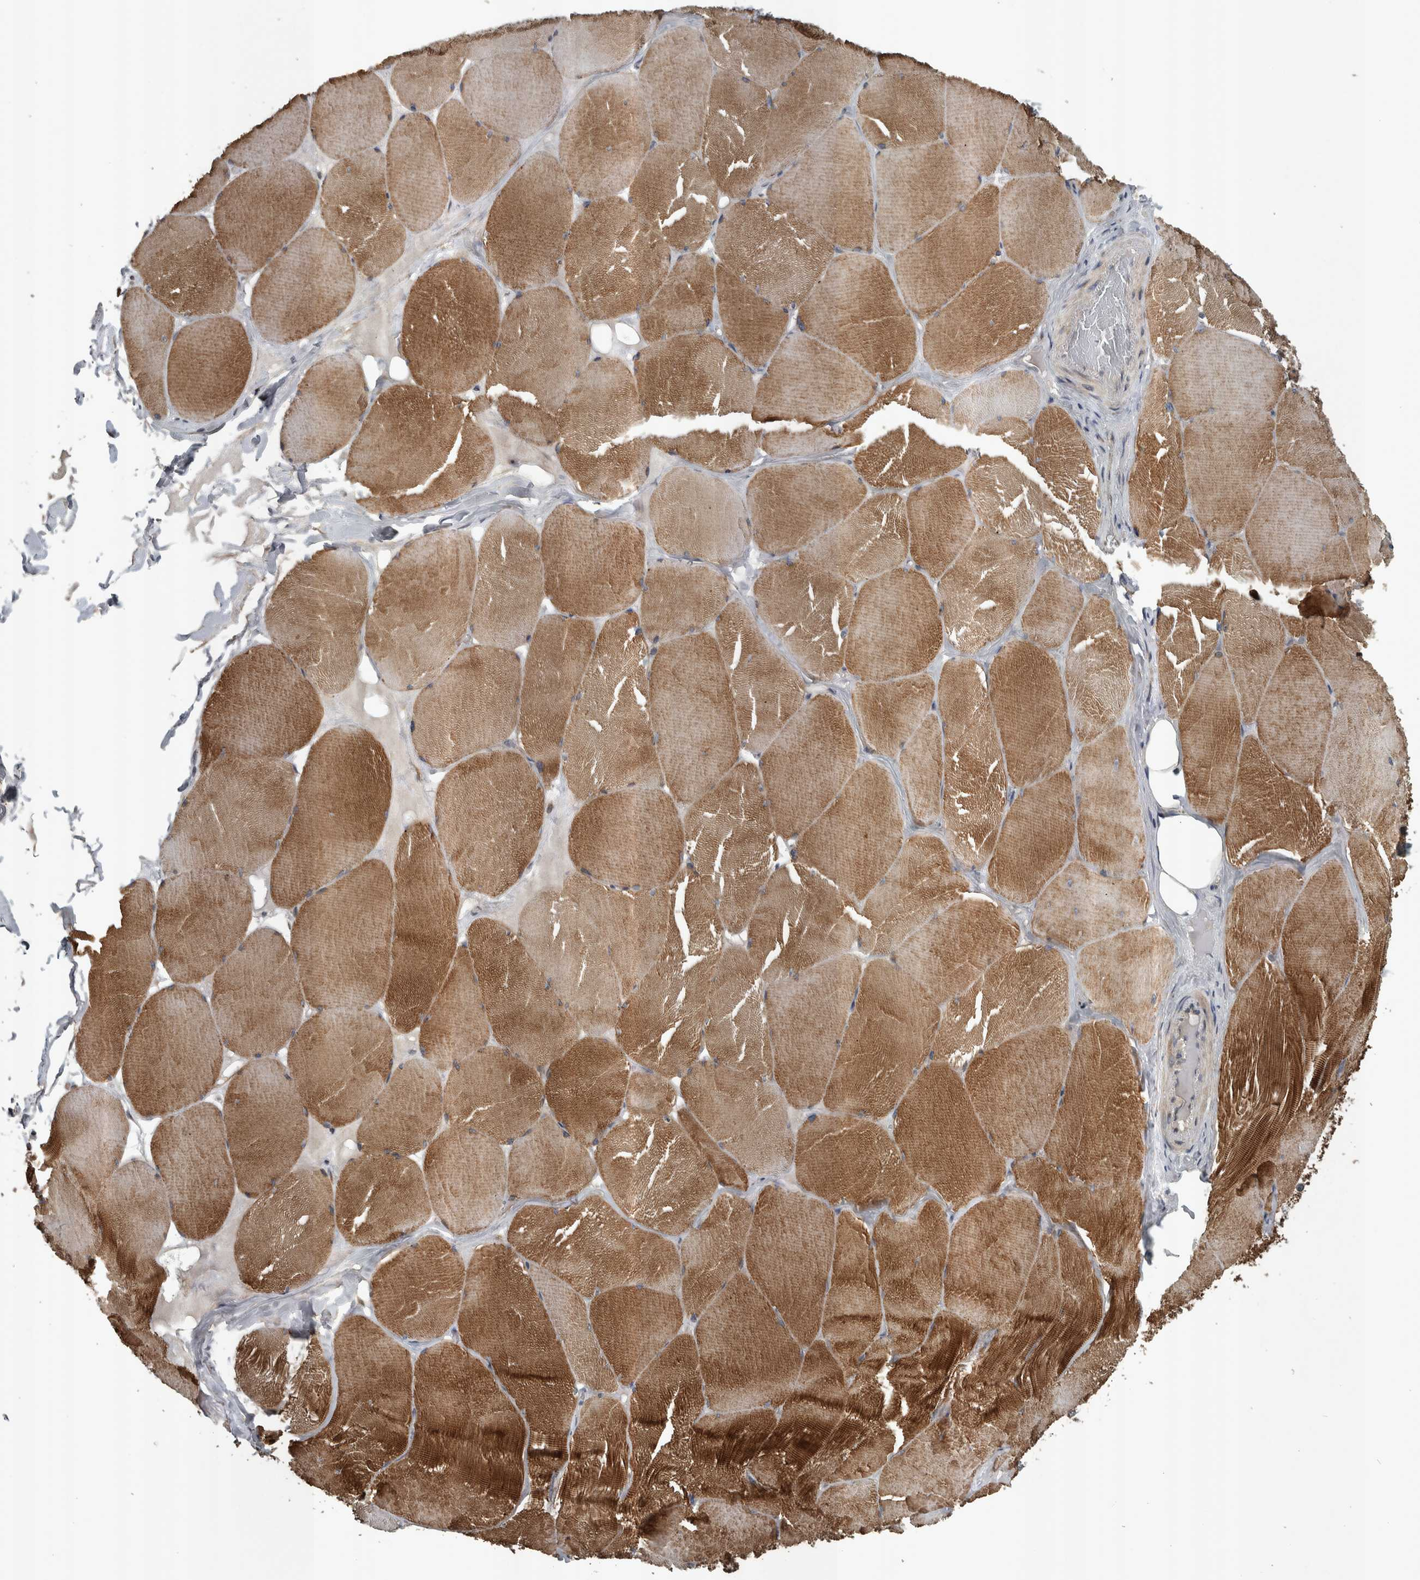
{"staining": {"intensity": "moderate", "quantity": "25%-75%", "location": "cytoplasmic/membranous"}, "tissue": "skeletal muscle", "cell_type": "Myocytes", "image_type": "normal", "snomed": [{"axis": "morphology", "description": "Normal tissue, NOS"}, {"axis": "topography", "description": "Skin"}, {"axis": "topography", "description": "Skeletal muscle"}], "caption": "Normal skeletal muscle shows moderate cytoplasmic/membranous positivity in about 25%-75% of myocytes, visualized by immunohistochemistry. (brown staining indicates protein expression, while blue staining denotes nuclei).", "gene": "ZNF345", "patient": {"sex": "male", "age": 83}}